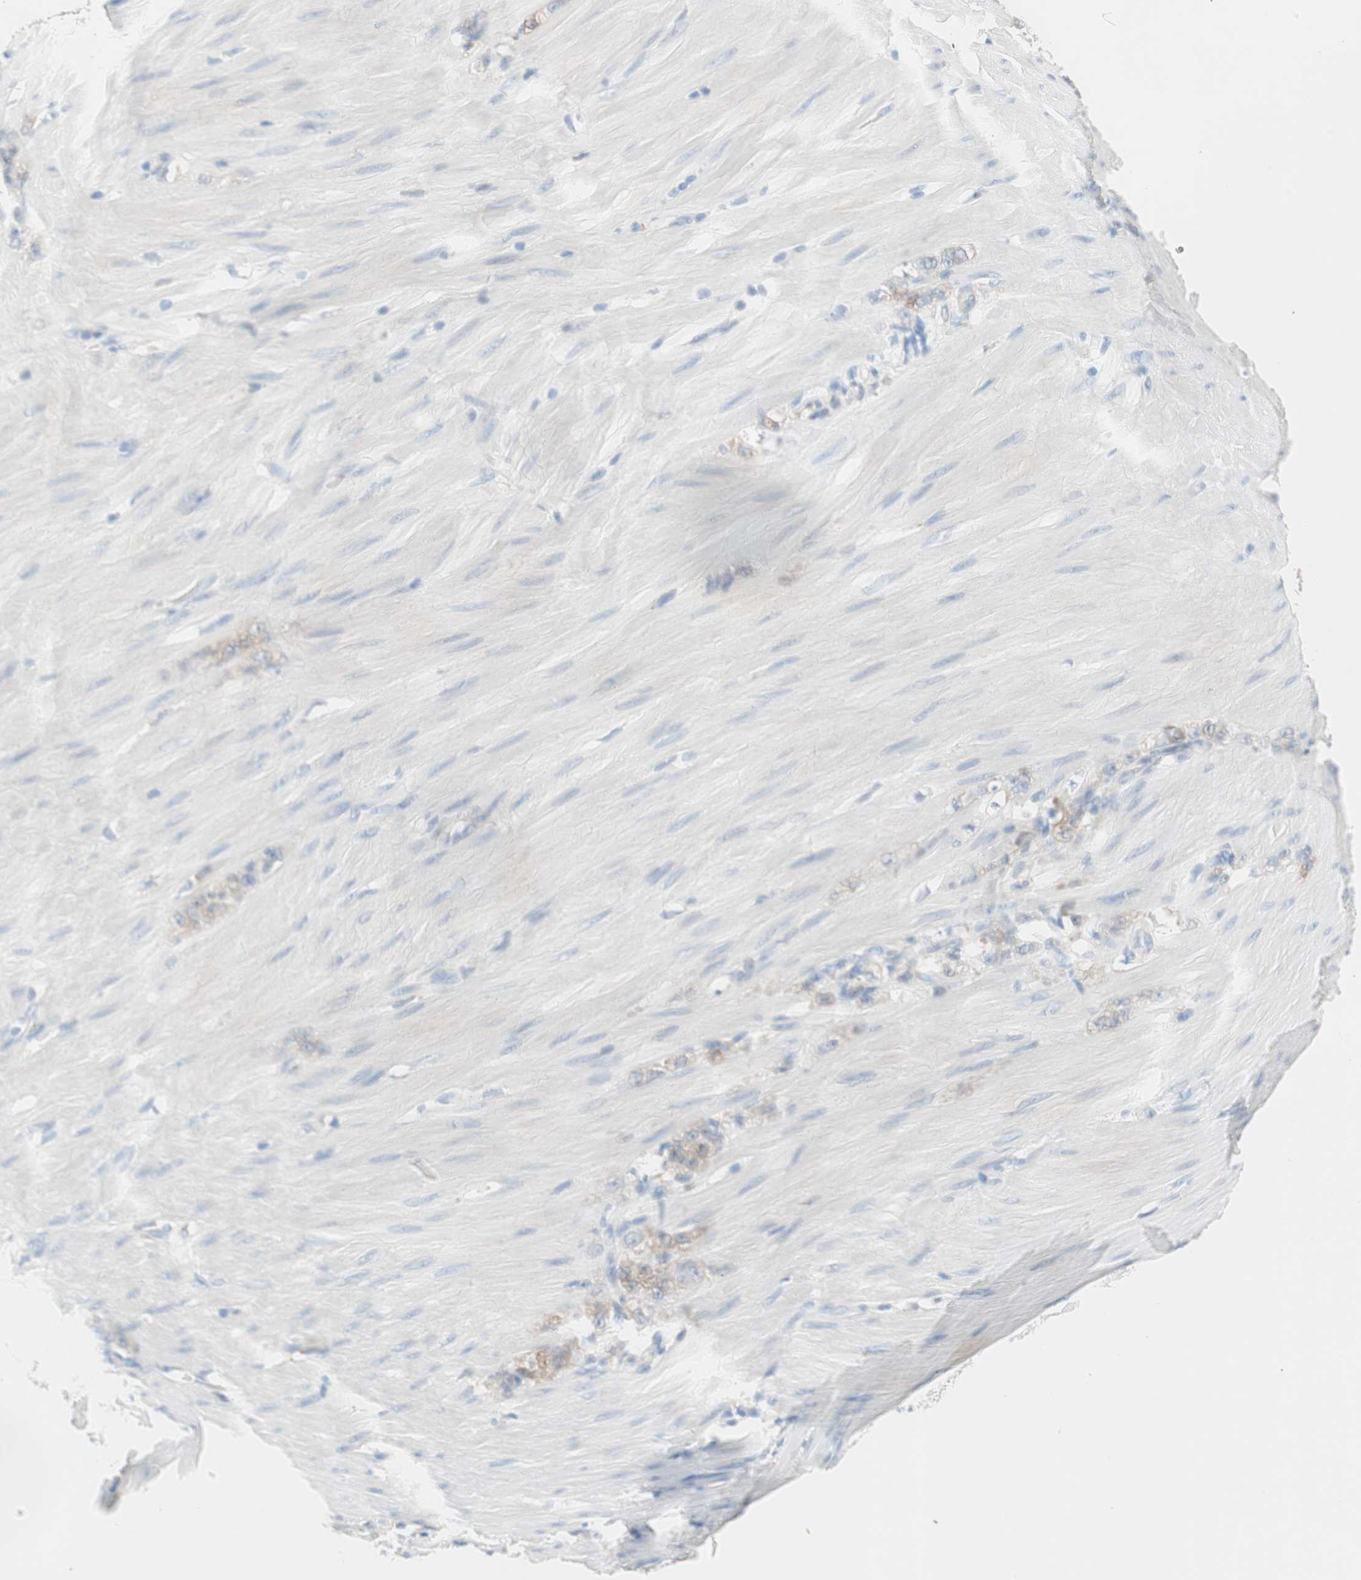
{"staining": {"intensity": "moderate", "quantity": "25%-75%", "location": "cytoplasmic/membranous"}, "tissue": "stomach cancer", "cell_type": "Tumor cells", "image_type": "cancer", "snomed": [{"axis": "morphology", "description": "Adenocarcinoma, NOS"}, {"axis": "topography", "description": "Stomach"}], "caption": "Immunohistochemical staining of human stomach adenocarcinoma reveals moderate cytoplasmic/membranous protein staining in about 25%-75% of tumor cells.", "gene": "GLUL", "patient": {"sex": "male", "age": 82}}